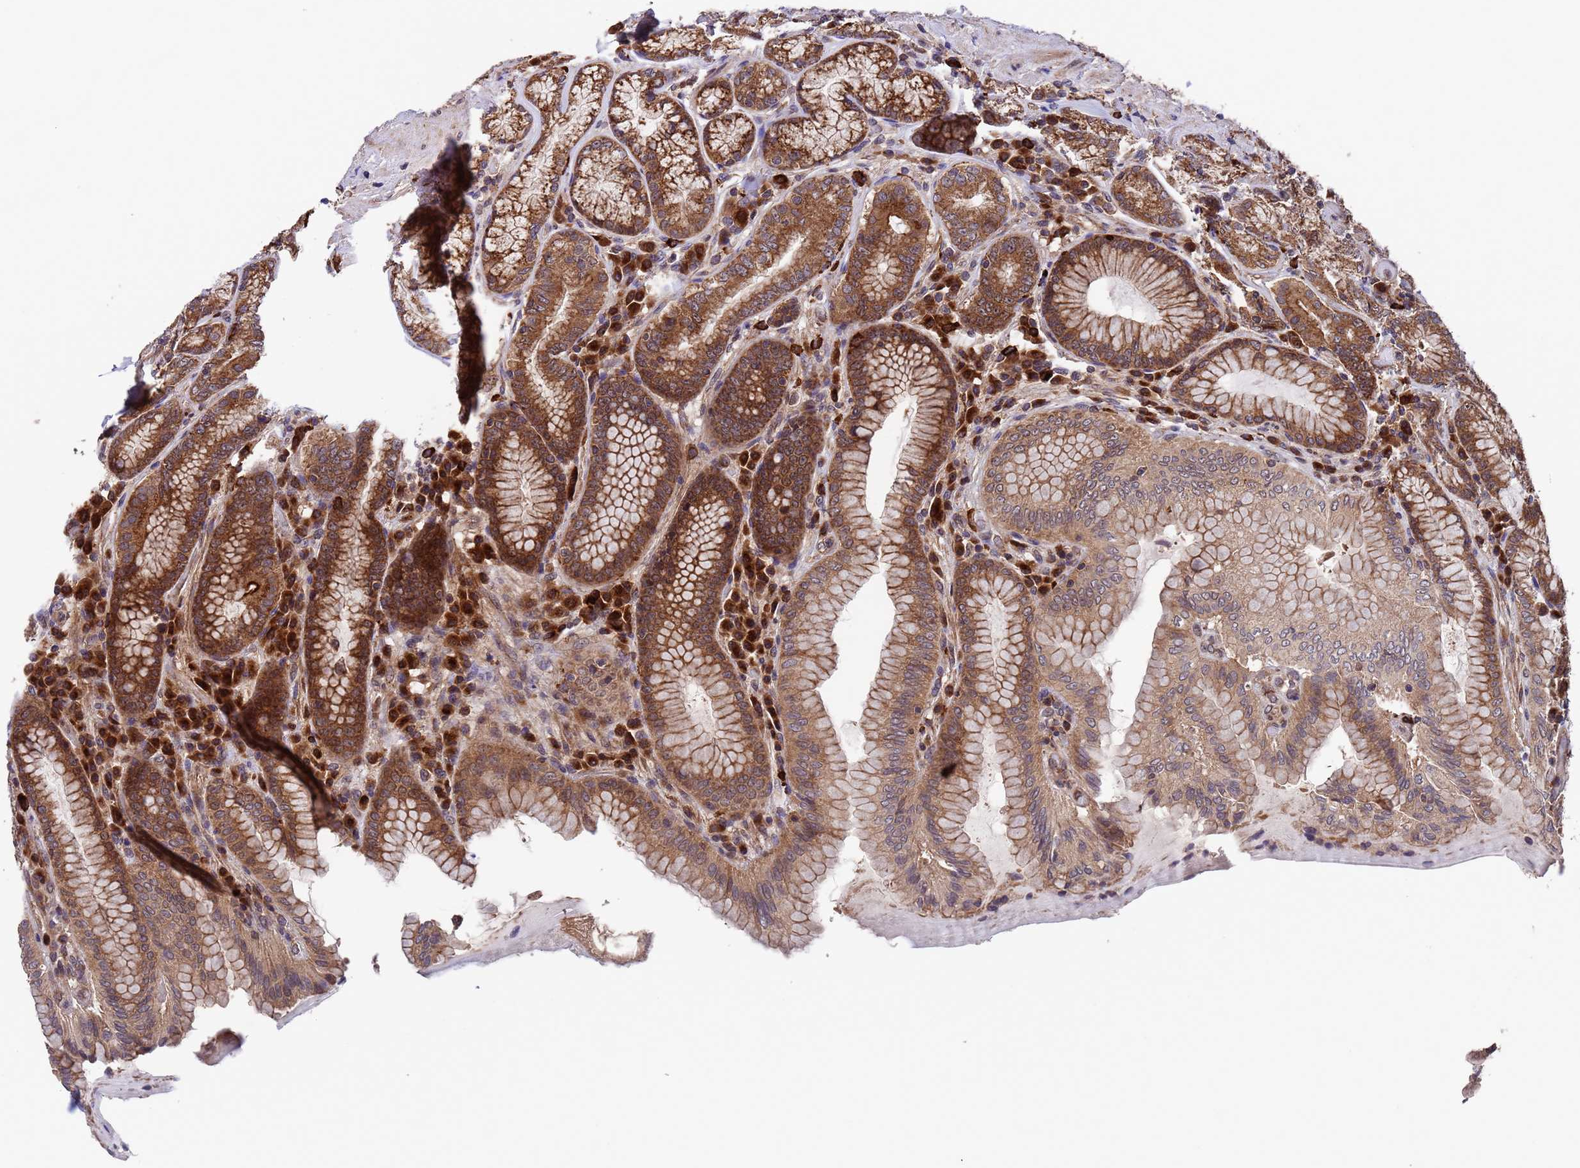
{"staining": {"intensity": "strong", "quantity": ">75%", "location": "cytoplasmic/membranous"}, "tissue": "stomach", "cell_type": "Glandular cells", "image_type": "normal", "snomed": [{"axis": "morphology", "description": "Normal tissue, NOS"}, {"axis": "topography", "description": "Stomach, upper"}, {"axis": "topography", "description": "Stomach, lower"}], "caption": "Immunohistochemical staining of benign human stomach shows strong cytoplasmic/membranous protein staining in about >75% of glandular cells.", "gene": "TSR3", "patient": {"sex": "female", "age": 76}}